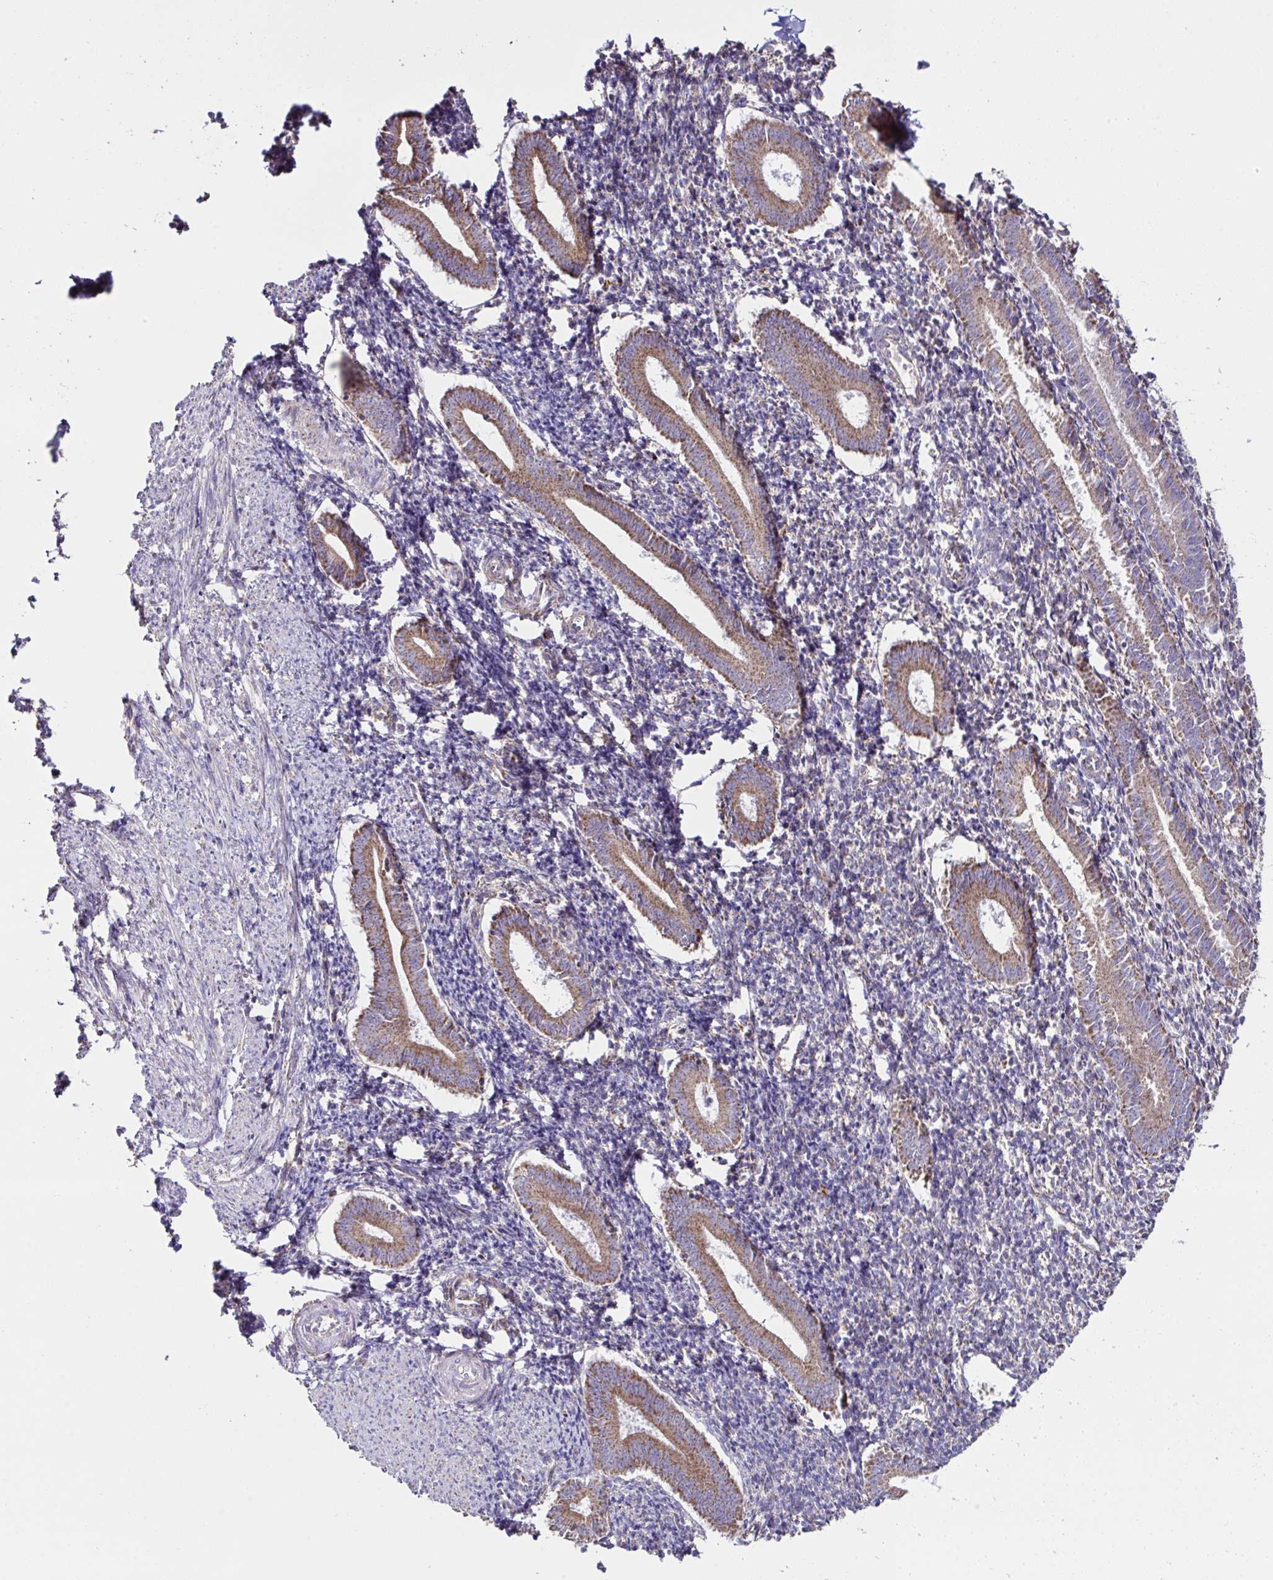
{"staining": {"intensity": "negative", "quantity": "none", "location": "none"}, "tissue": "endometrium", "cell_type": "Cells in endometrial stroma", "image_type": "normal", "snomed": [{"axis": "morphology", "description": "Normal tissue, NOS"}, {"axis": "topography", "description": "Endometrium"}], "caption": "Immunohistochemistry (IHC) image of benign endometrium: endometrium stained with DAB shows no significant protein expression in cells in endometrial stroma.", "gene": "DOK7", "patient": {"sex": "female", "age": 25}}